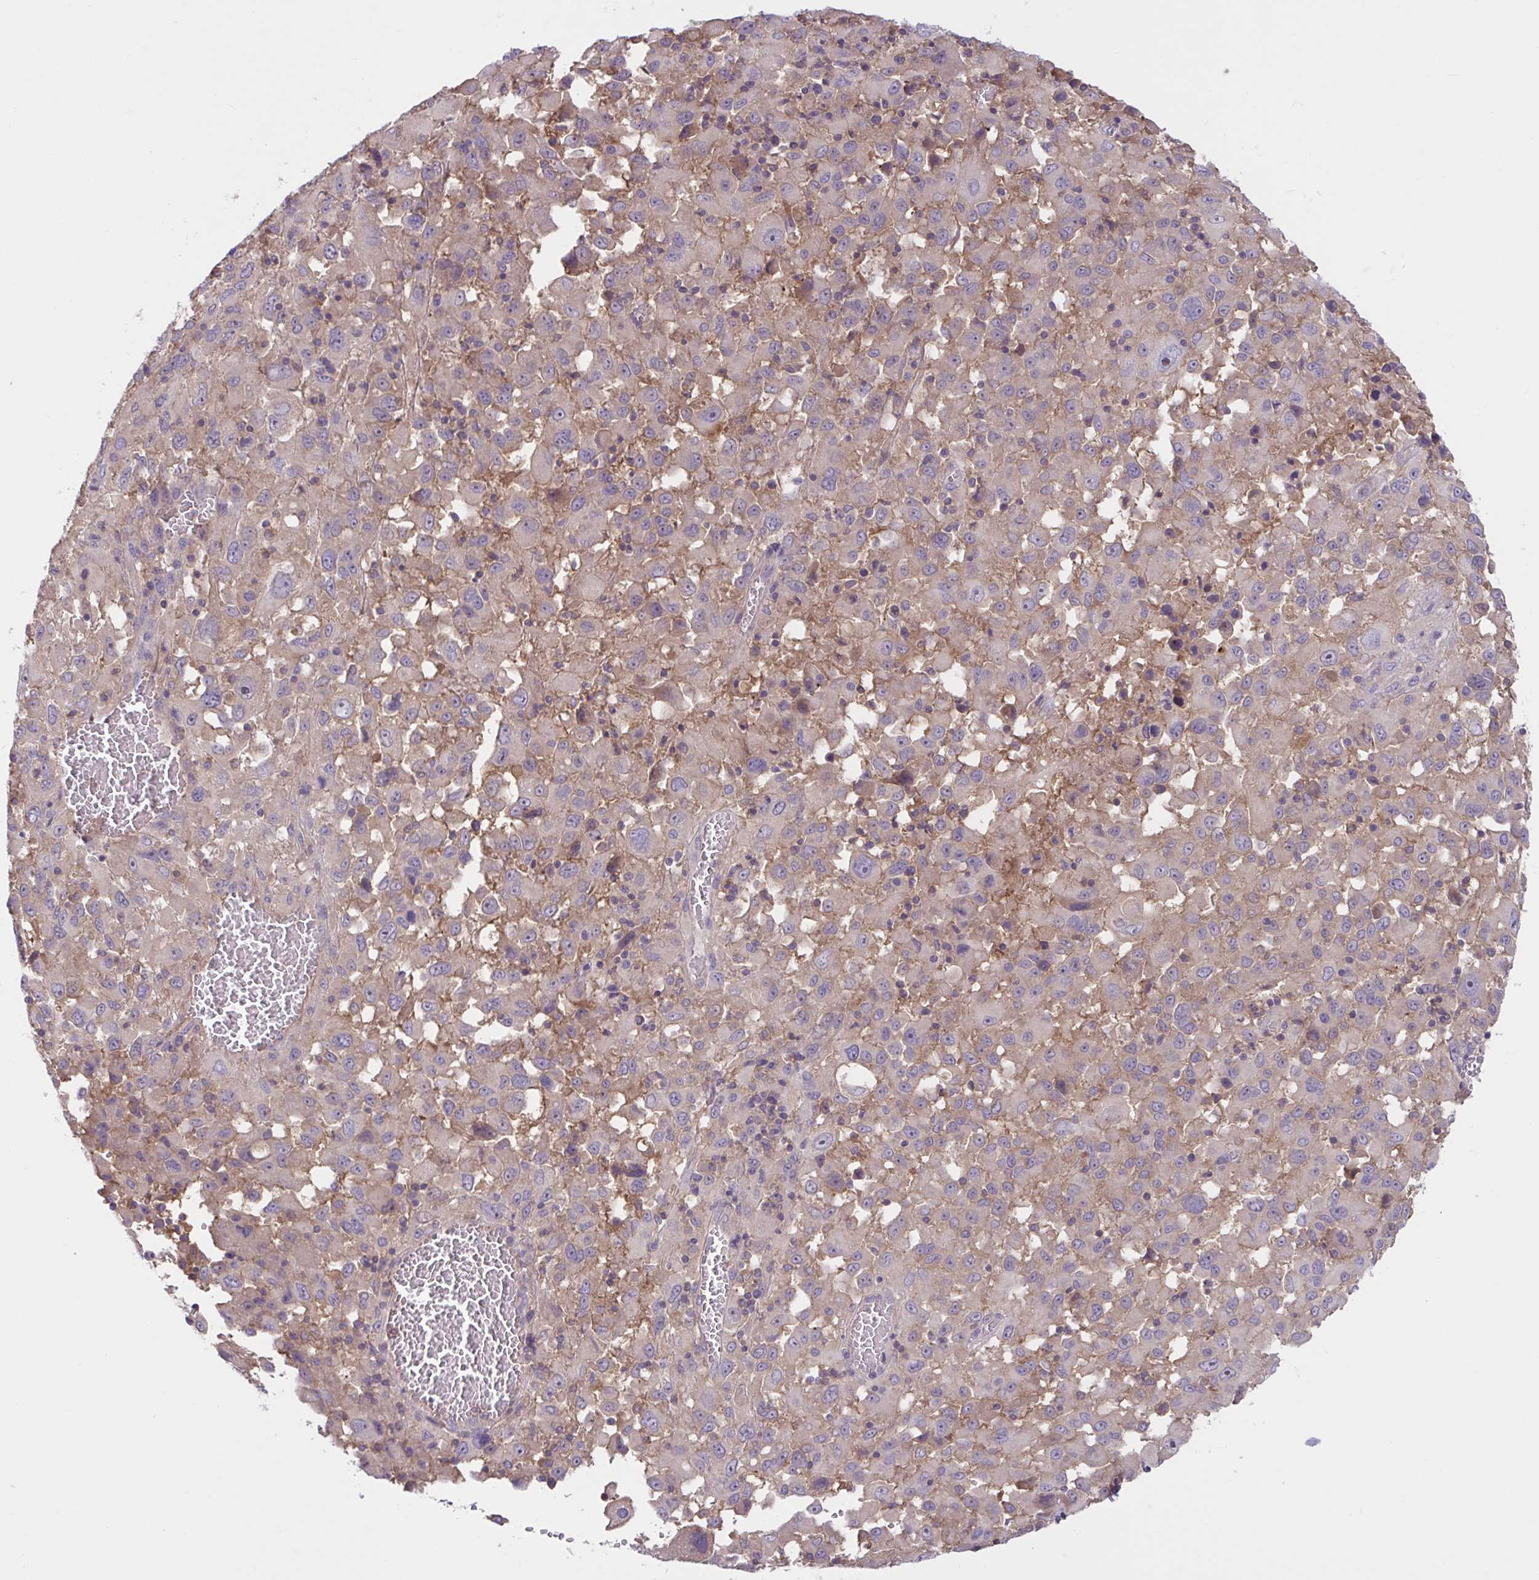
{"staining": {"intensity": "negative", "quantity": "none", "location": "none"}, "tissue": "melanoma", "cell_type": "Tumor cells", "image_type": "cancer", "snomed": [{"axis": "morphology", "description": "Malignant melanoma, Metastatic site"}, {"axis": "topography", "description": "Soft tissue"}], "caption": "Malignant melanoma (metastatic site) was stained to show a protein in brown. There is no significant positivity in tumor cells. The staining was performed using DAB (3,3'-diaminobenzidine) to visualize the protein expression in brown, while the nuclei were stained in blue with hematoxylin (Magnification: 20x).", "gene": "WNT9B", "patient": {"sex": "male", "age": 50}}